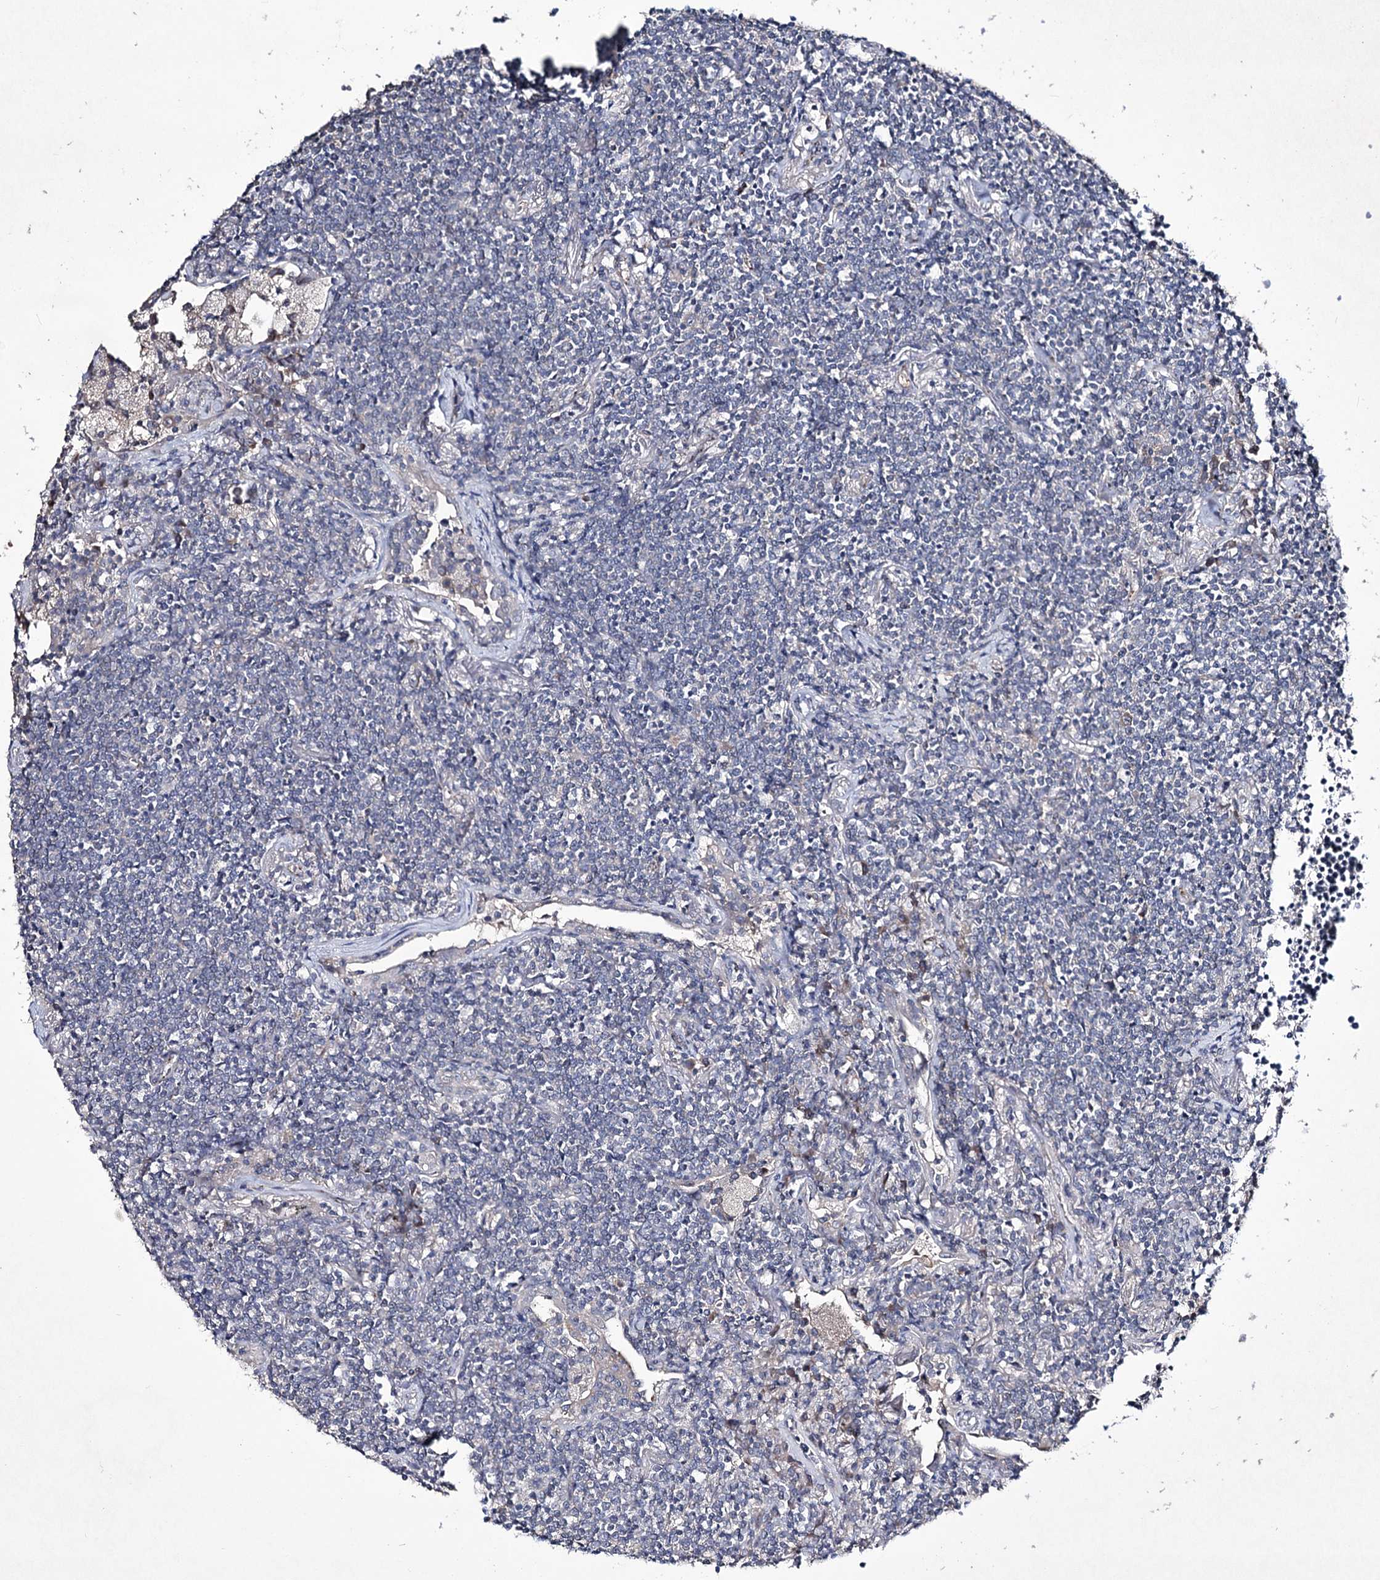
{"staining": {"intensity": "negative", "quantity": "none", "location": "none"}, "tissue": "lymphoma", "cell_type": "Tumor cells", "image_type": "cancer", "snomed": [{"axis": "morphology", "description": "Malignant lymphoma, non-Hodgkin's type, Low grade"}, {"axis": "topography", "description": "Lung"}], "caption": "Human lymphoma stained for a protein using immunohistochemistry (IHC) exhibits no positivity in tumor cells.", "gene": "SEMA4G", "patient": {"sex": "female", "age": 71}}